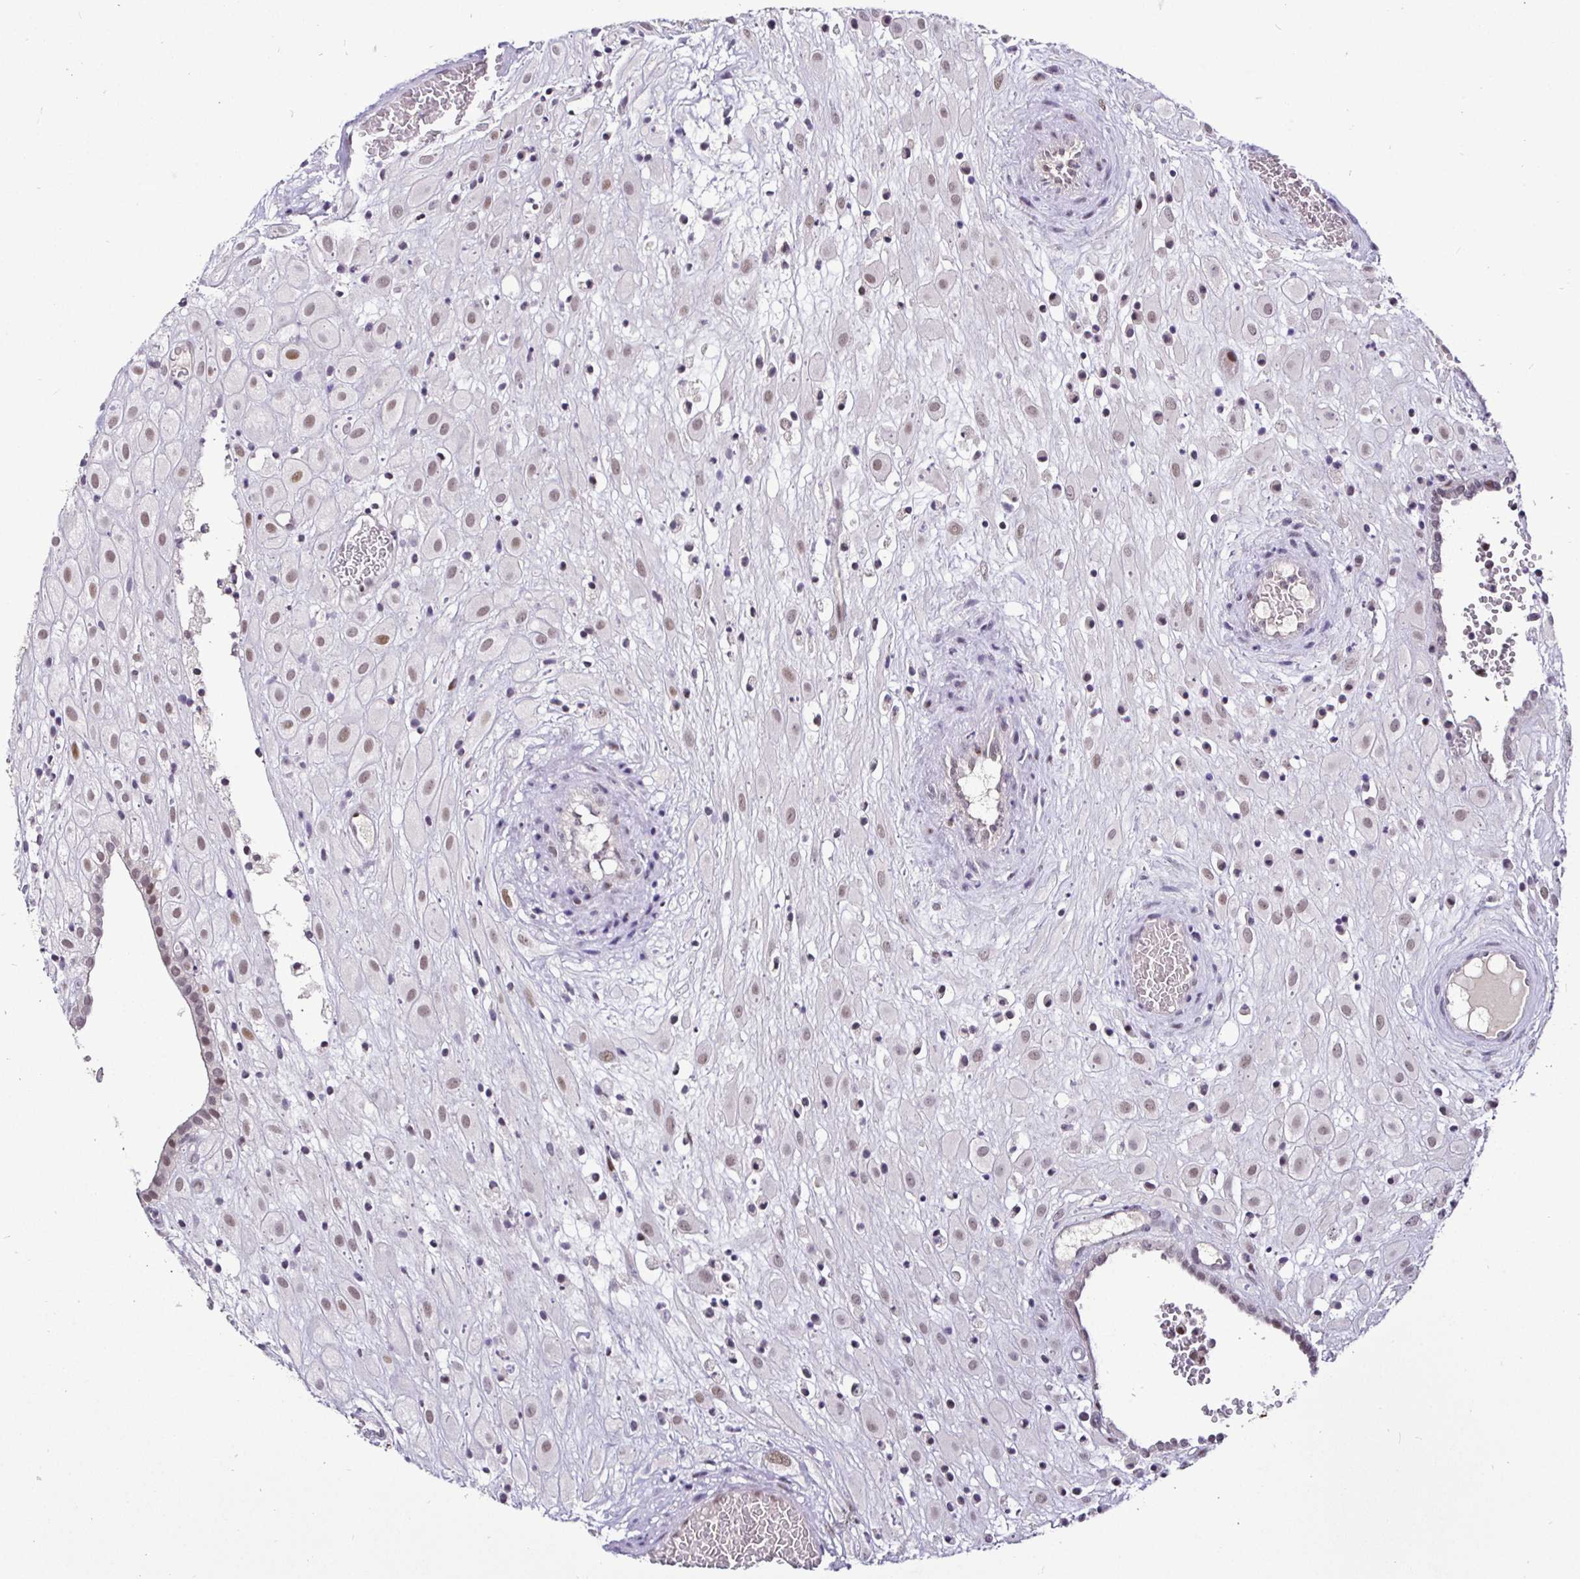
{"staining": {"intensity": "weak", "quantity": ">75%", "location": "nuclear"}, "tissue": "placenta", "cell_type": "Decidual cells", "image_type": "normal", "snomed": [{"axis": "morphology", "description": "Normal tissue, NOS"}, {"axis": "topography", "description": "Placenta"}], "caption": "A high-resolution photomicrograph shows immunohistochemistry staining of benign placenta, which displays weak nuclear staining in about >75% of decidual cells.", "gene": "NUP188", "patient": {"sex": "female", "age": 24}}